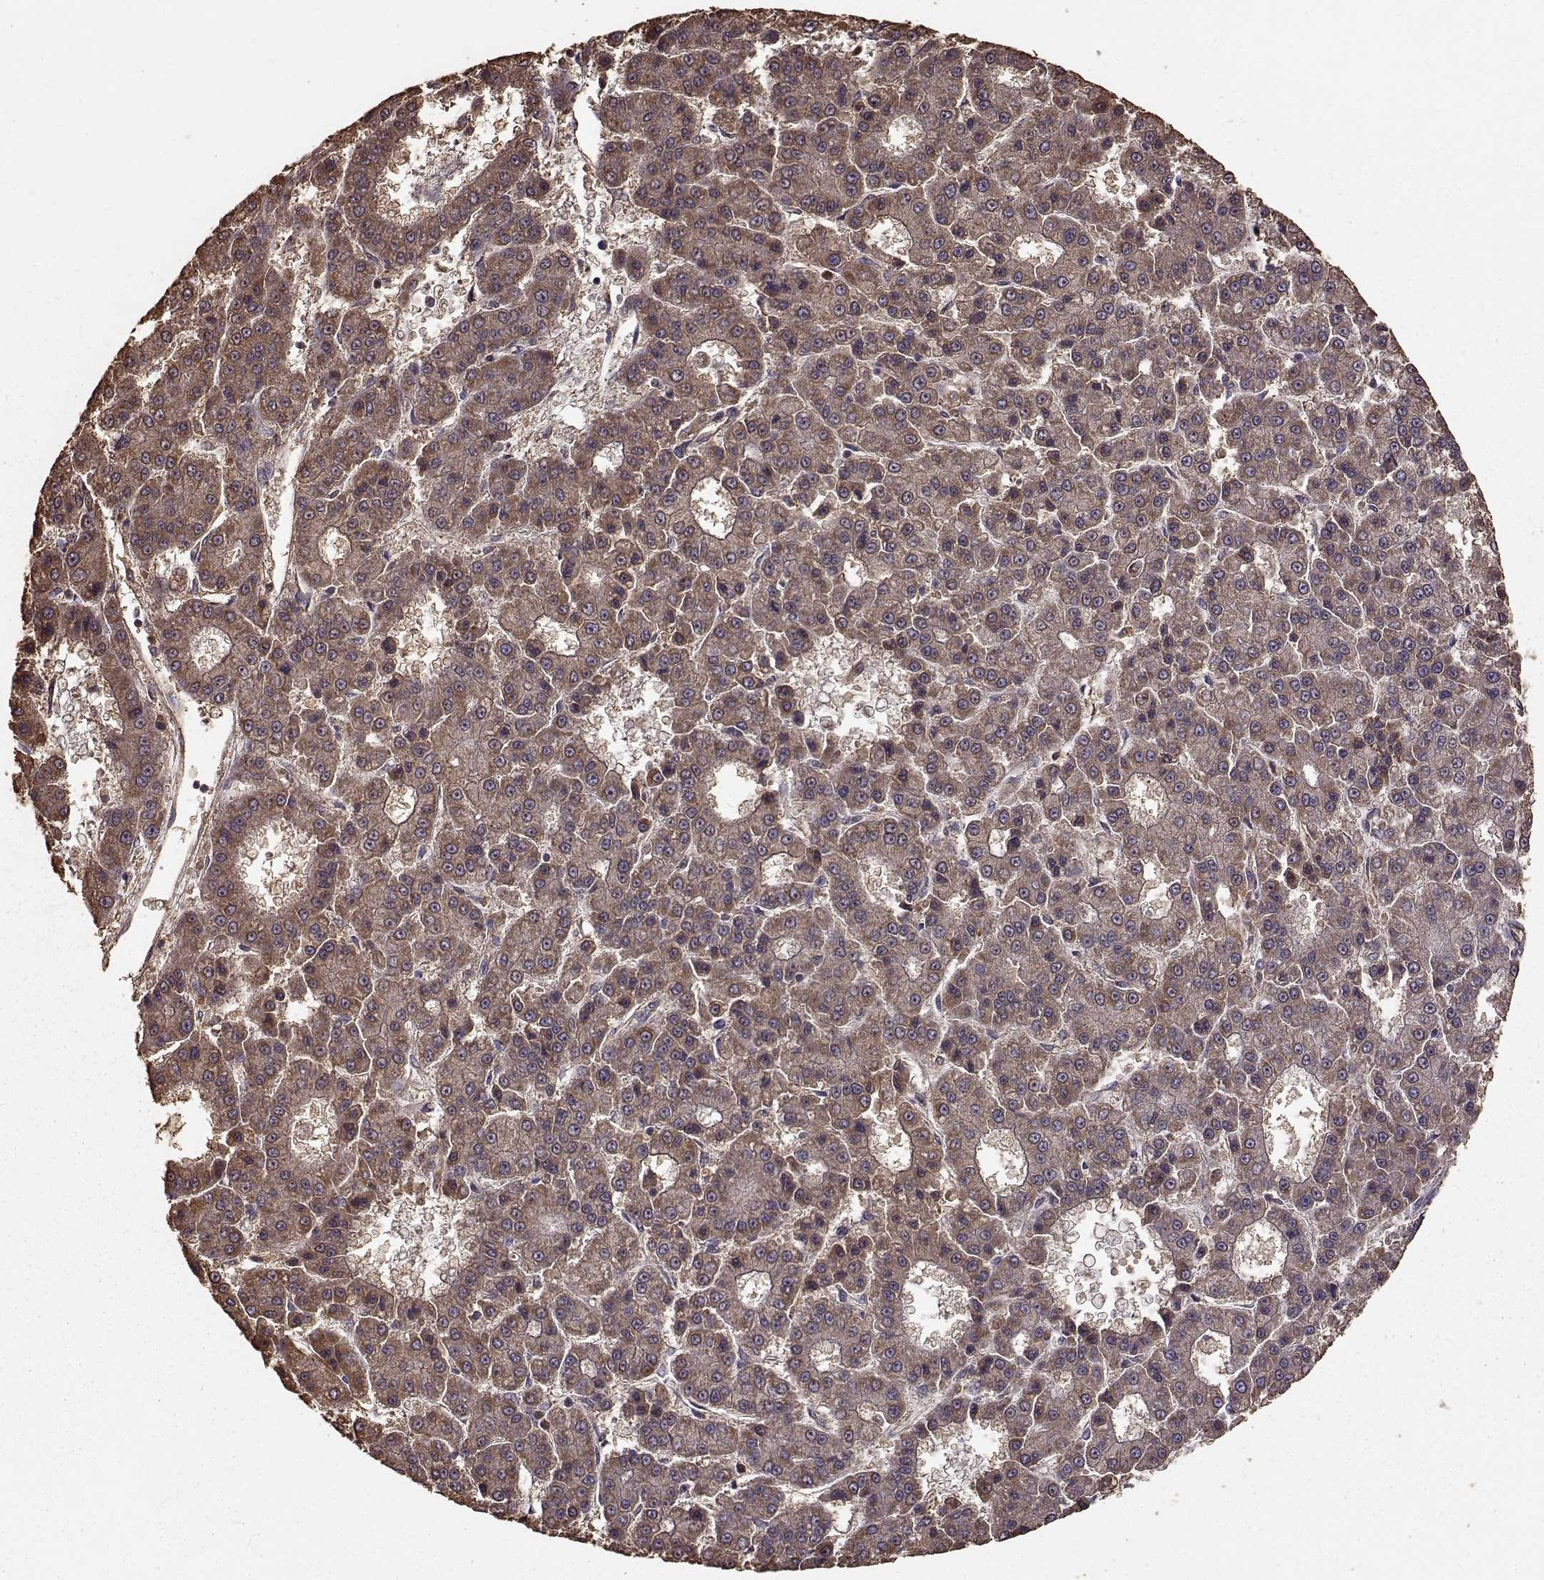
{"staining": {"intensity": "moderate", "quantity": ">75%", "location": "cytoplasmic/membranous"}, "tissue": "liver cancer", "cell_type": "Tumor cells", "image_type": "cancer", "snomed": [{"axis": "morphology", "description": "Carcinoma, Hepatocellular, NOS"}, {"axis": "topography", "description": "Liver"}], "caption": "This is an image of immunohistochemistry (IHC) staining of liver cancer, which shows moderate expression in the cytoplasmic/membranous of tumor cells.", "gene": "PTGES2", "patient": {"sex": "male", "age": 70}}